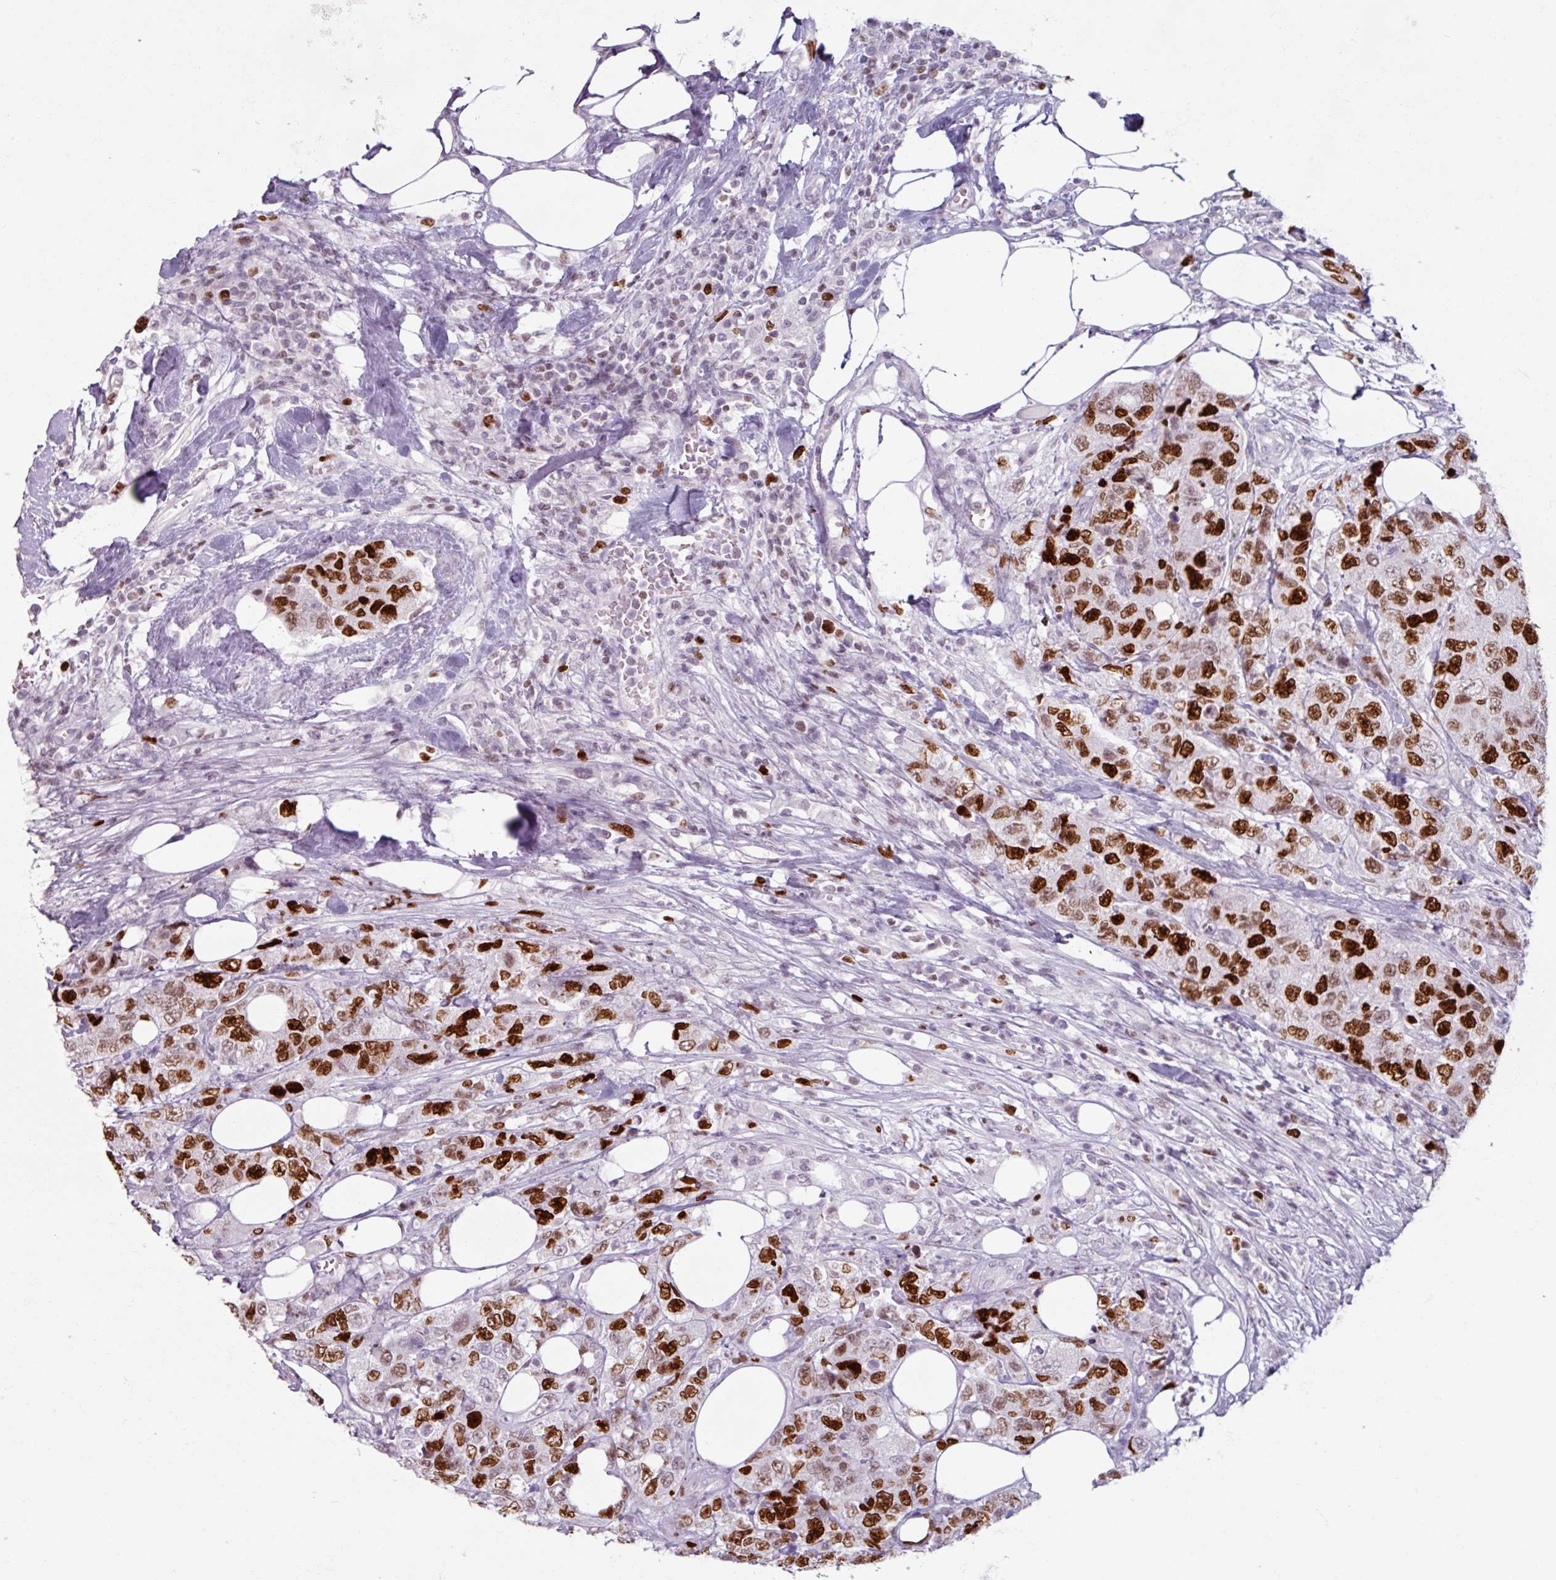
{"staining": {"intensity": "strong", "quantity": "25%-75%", "location": "nuclear"}, "tissue": "urothelial cancer", "cell_type": "Tumor cells", "image_type": "cancer", "snomed": [{"axis": "morphology", "description": "Urothelial carcinoma, High grade"}, {"axis": "topography", "description": "Urinary bladder"}], "caption": "The immunohistochemical stain highlights strong nuclear expression in tumor cells of urothelial cancer tissue. The protein of interest is stained brown, and the nuclei are stained in blue (DAB (3,3'-diaminobenzidine) IHC with brightfield microscopy, high magnification).", "gene": "ATAD2", "patient": {"sex": "female", "age": 78}}